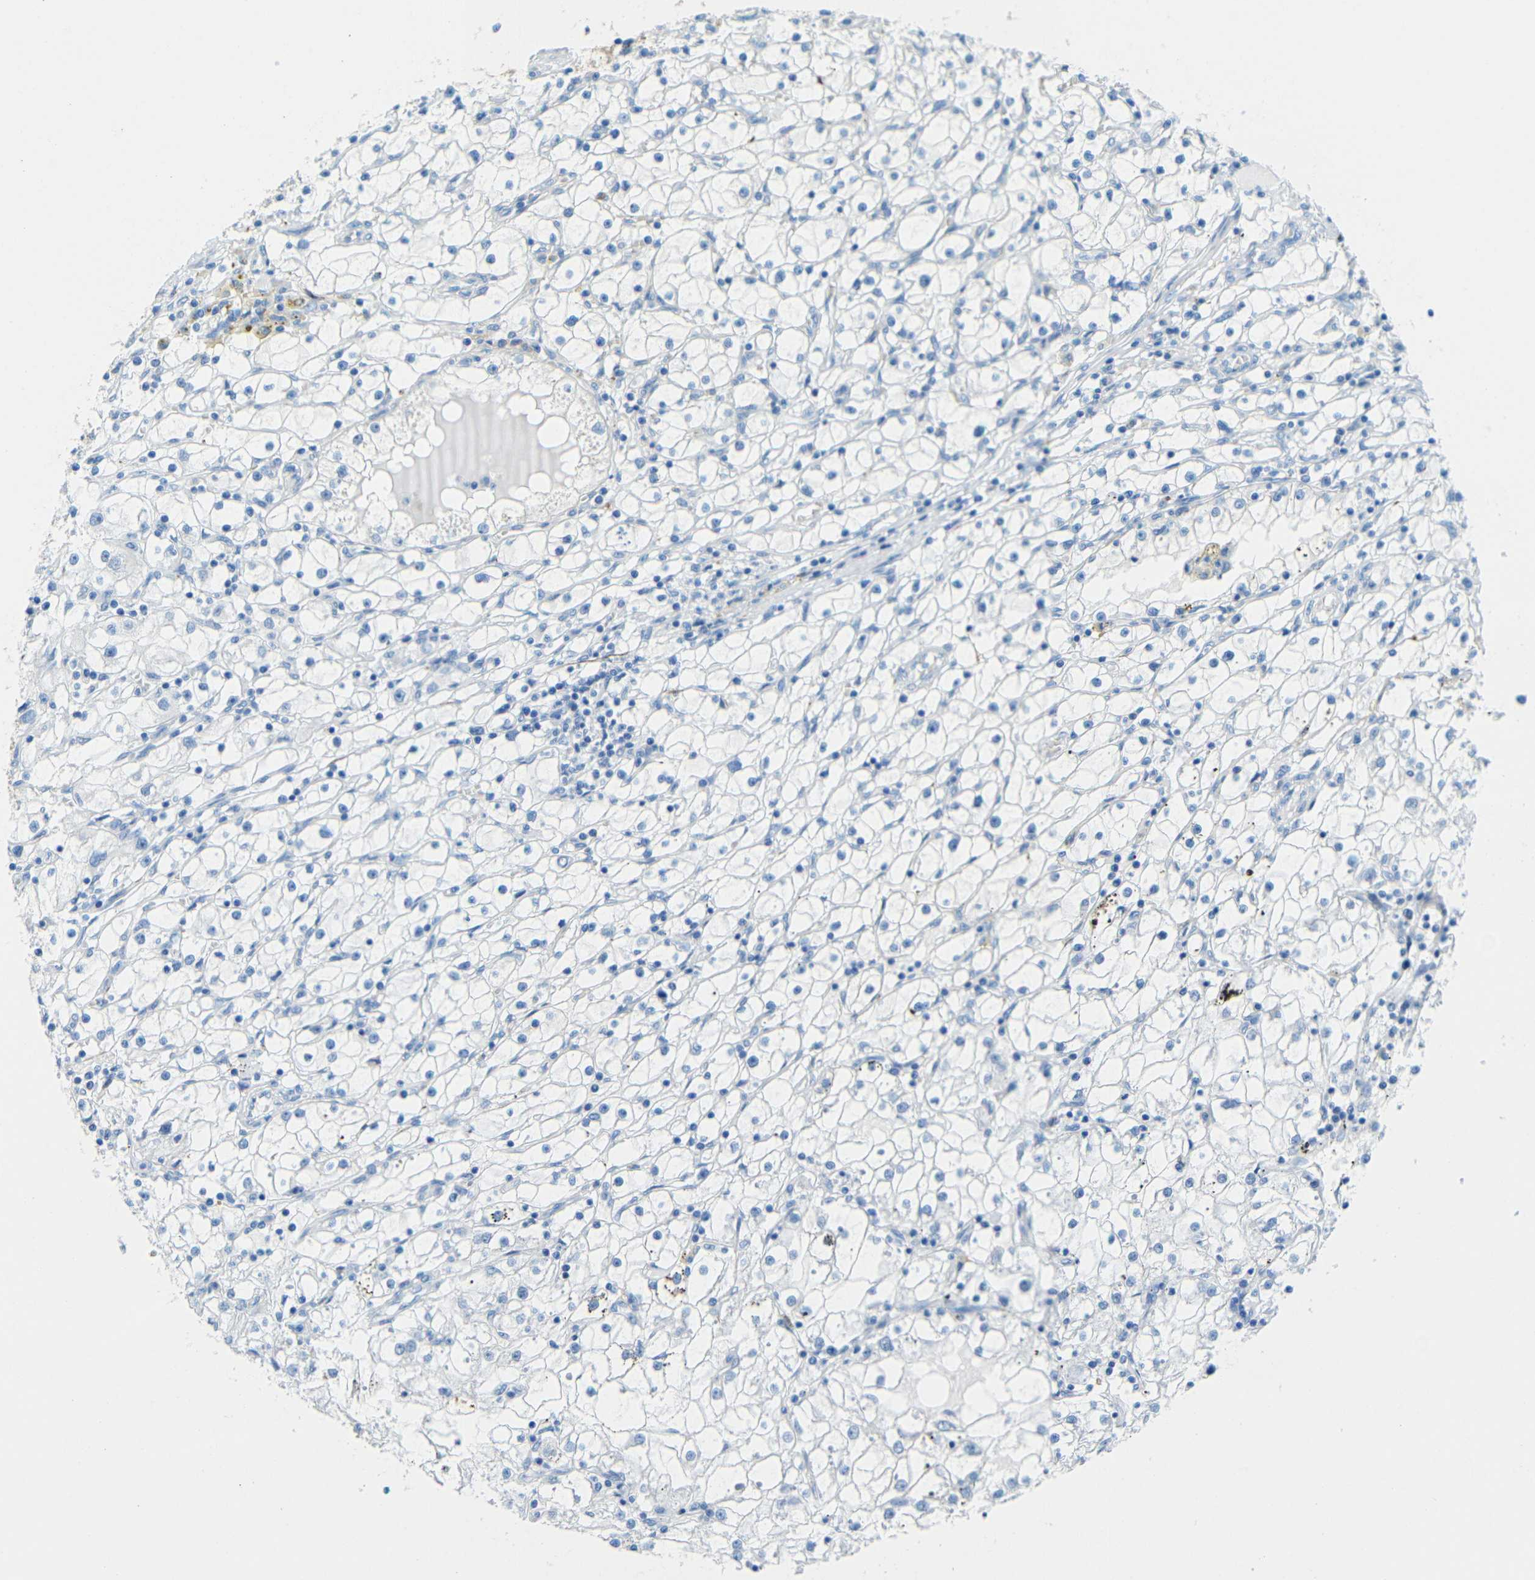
{"staining": {"intensity": "negative", "quantity": "none", "location": "none"}, "tissue": "renal cancer", "cell_type": "Tumor cells", "image_type": "cancer", "snomed": [{"axis": "morphology", "description": "Adenocarcinoma, NOS"}, {"axis": "topography", "description": "Kidney"}], "caption": "This is an immunohistochemistry histopathology image of renal cancer. There is no expression in tumor cells.", "gene": "TUBB4B", "patient": {"sex": "male", "age": 56}}